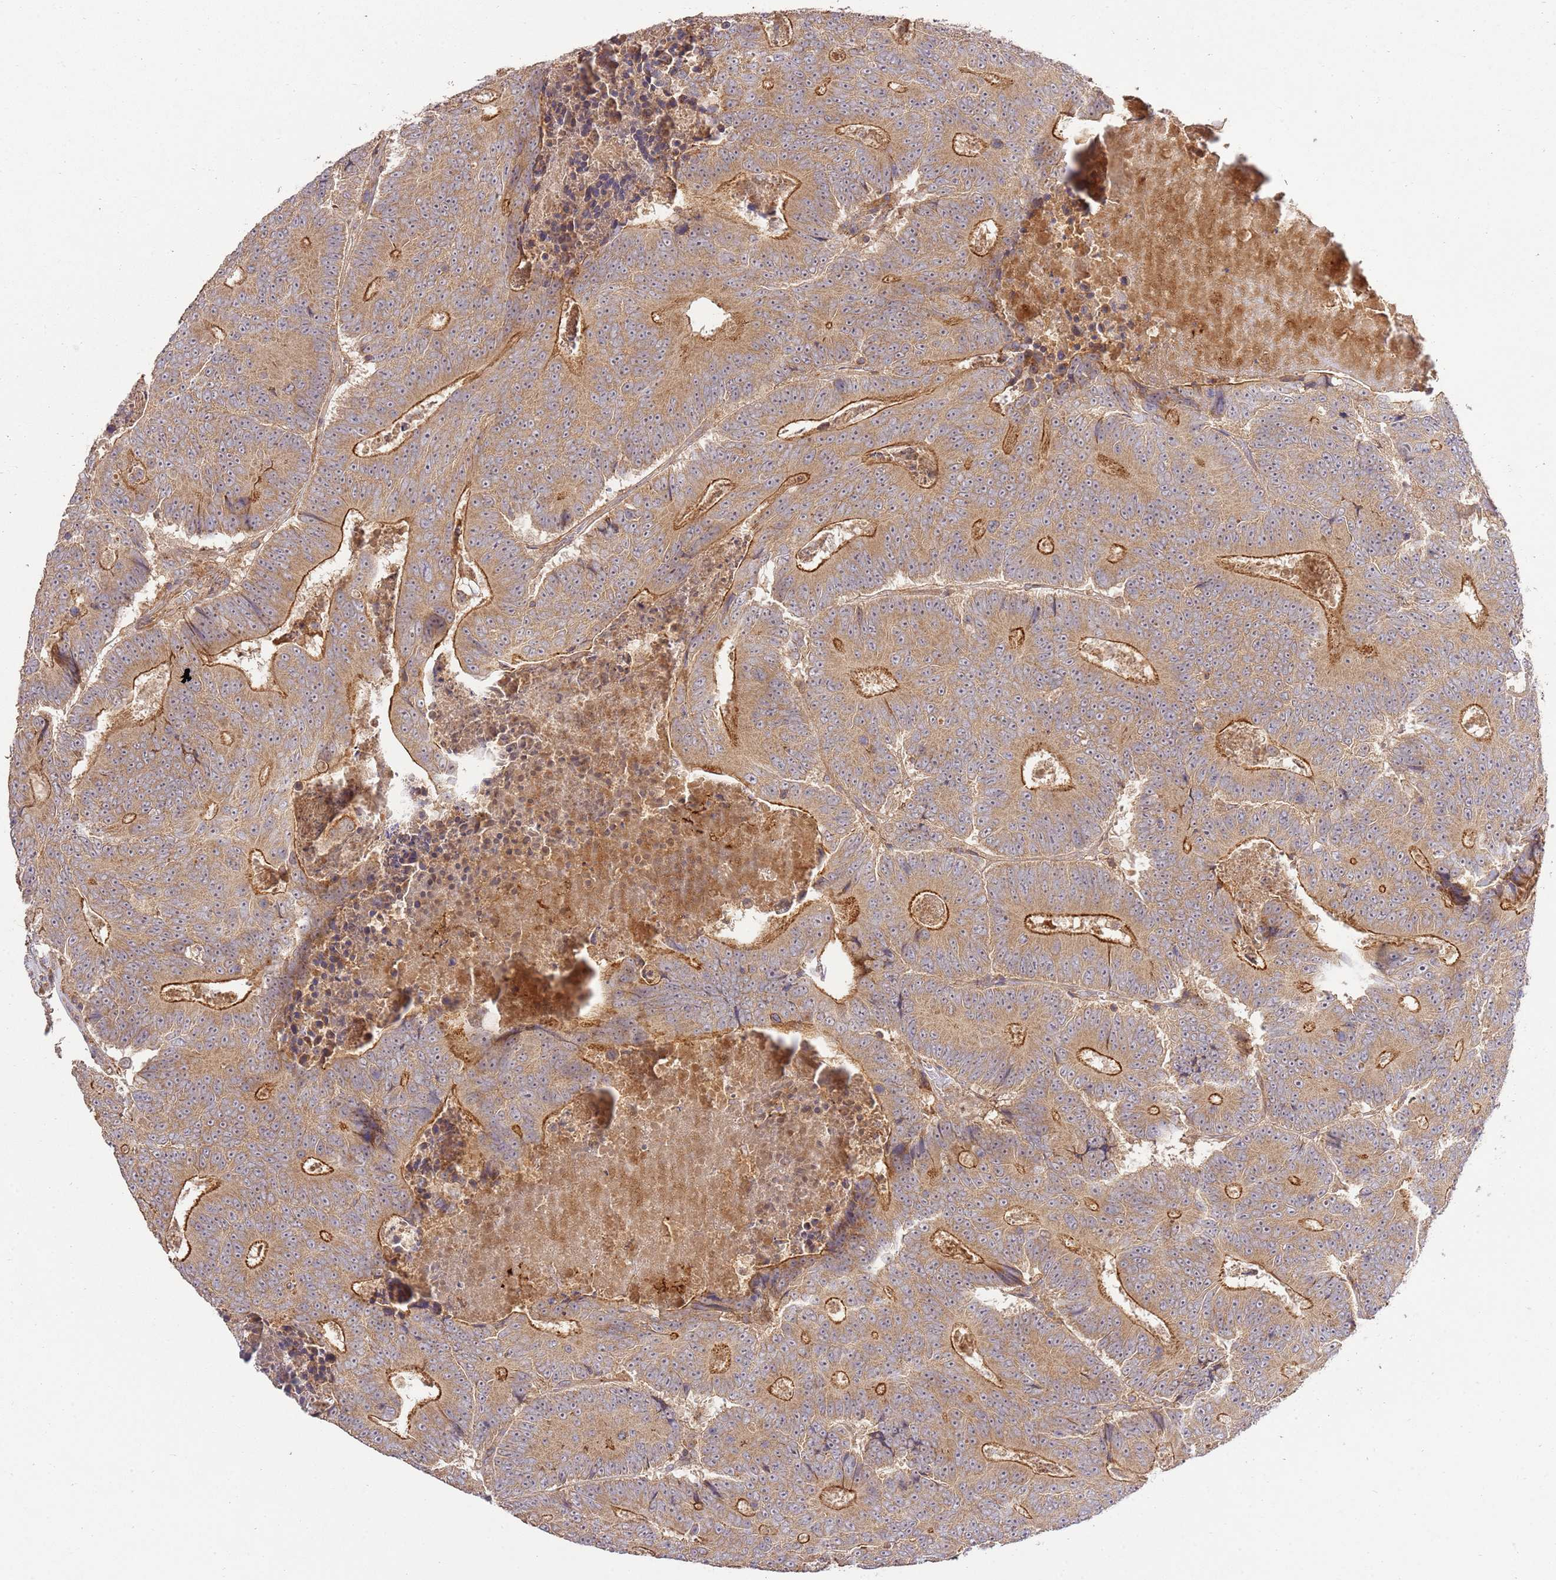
{"staining": {"intensity": "strong", "quantity": "25%-75%", "location": "cytoplasmic/membranous"}, "tissue": "colorectal cancer", "cell_type": "Tumor cells", "image_type": "cancer", "snomed": [{"axis": "morphology", "description": "Adenocarcinoma, NOS"}, {"axis": "topography", "description": "Colon"}], "caption": "Colorectal adenocarcinoma stained with a protein marker exhibits strong staining in tumor cells.", "gene": "GAREM1", "patient": {"sex": "male", "age": 83}}